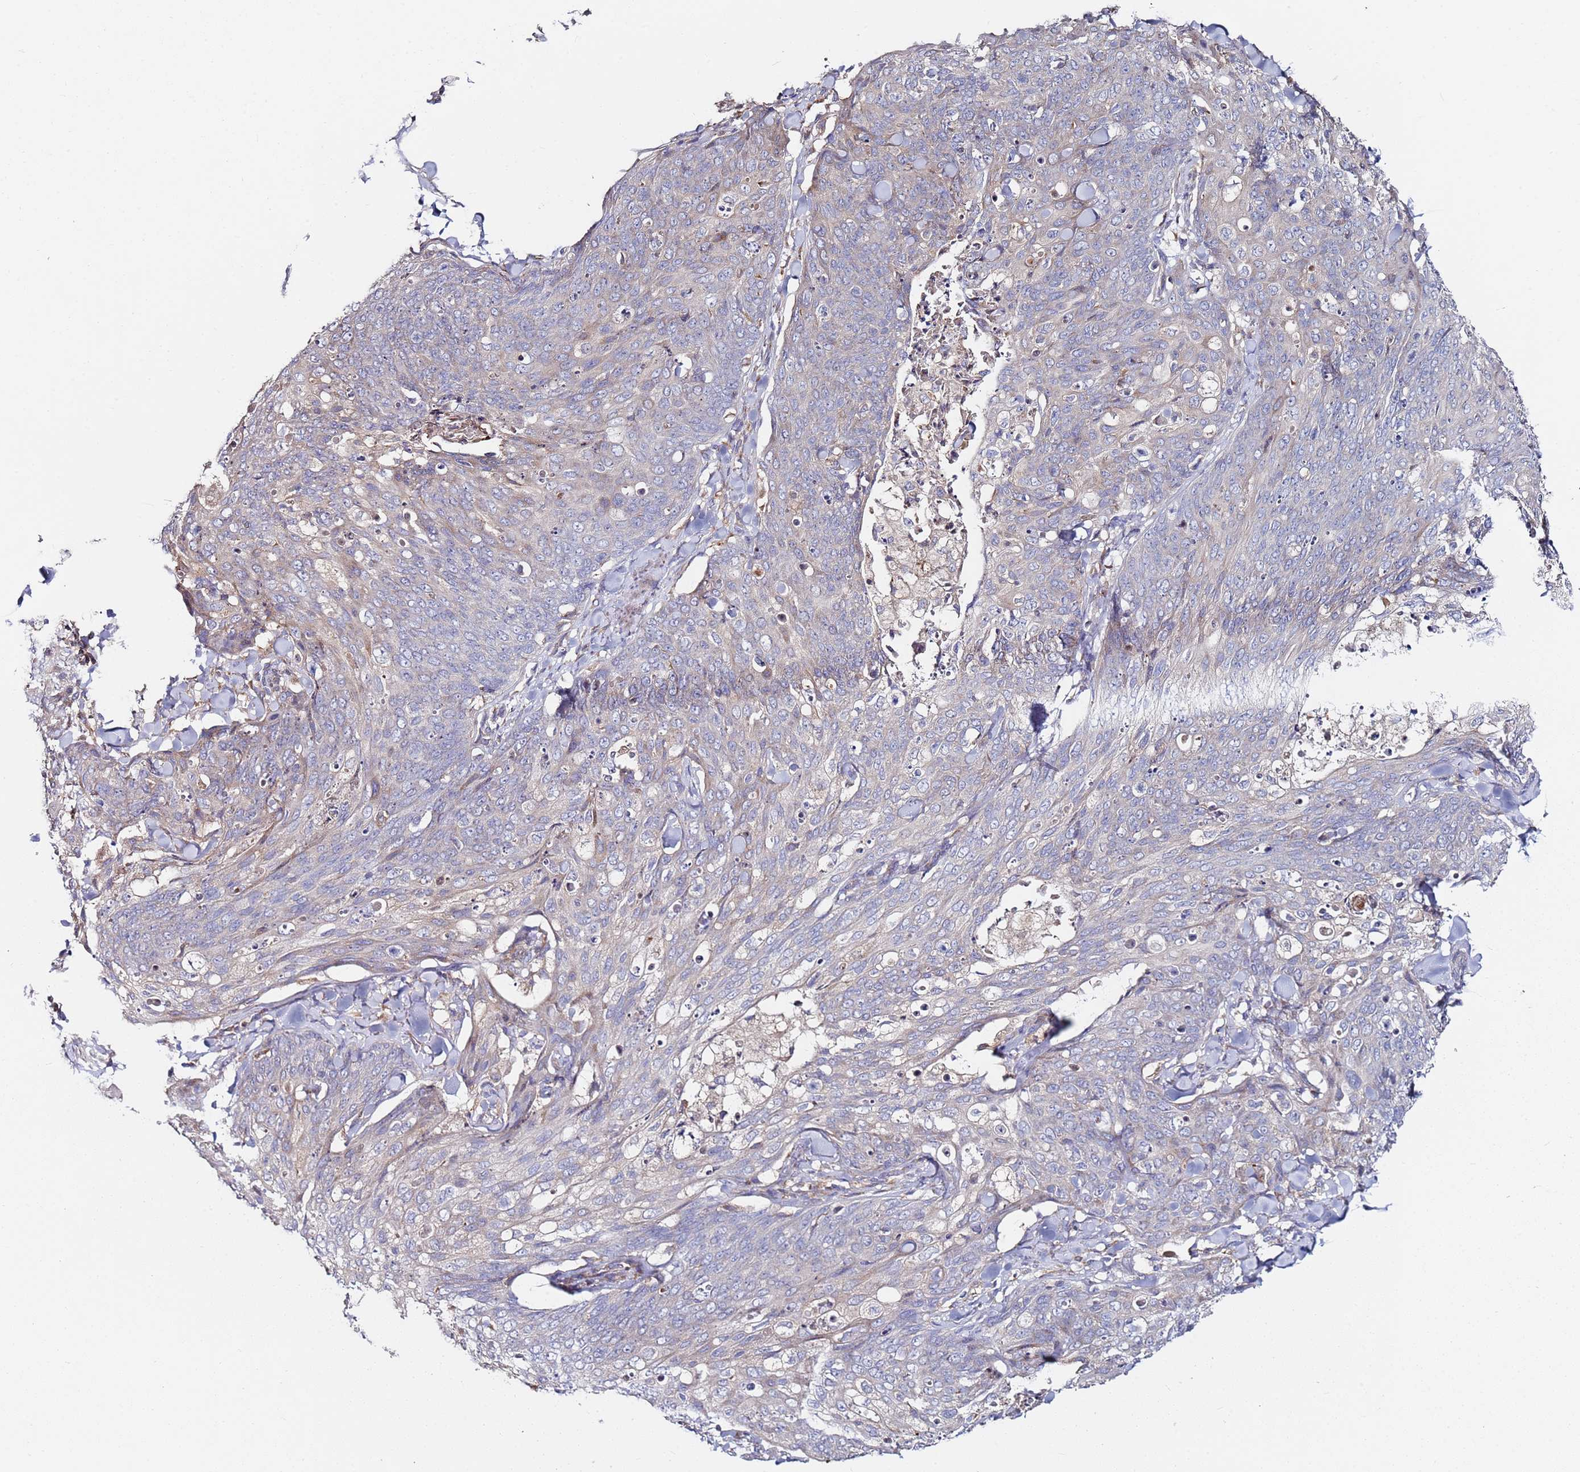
{"staining": {"intensity": "negative", "quantity": "none", "location": "none"}, "tissue": "skin cancer", "cell_type": "Tumor cells", "image_type": "cancer", "snomed": [{"axis": "morphology", "description": "Squamous cell carcinoma, NOS"}, {"axis": "topography", "description": "Skin"}, {"axis": "topography", "description": "Vulva"}], "caption": "This is an IHC image of squamous cell carcinoma (skin). There is no positivity in tumor cells.", "gene": "CNOT9", "patient": {"sex": "female", "age": 85}}